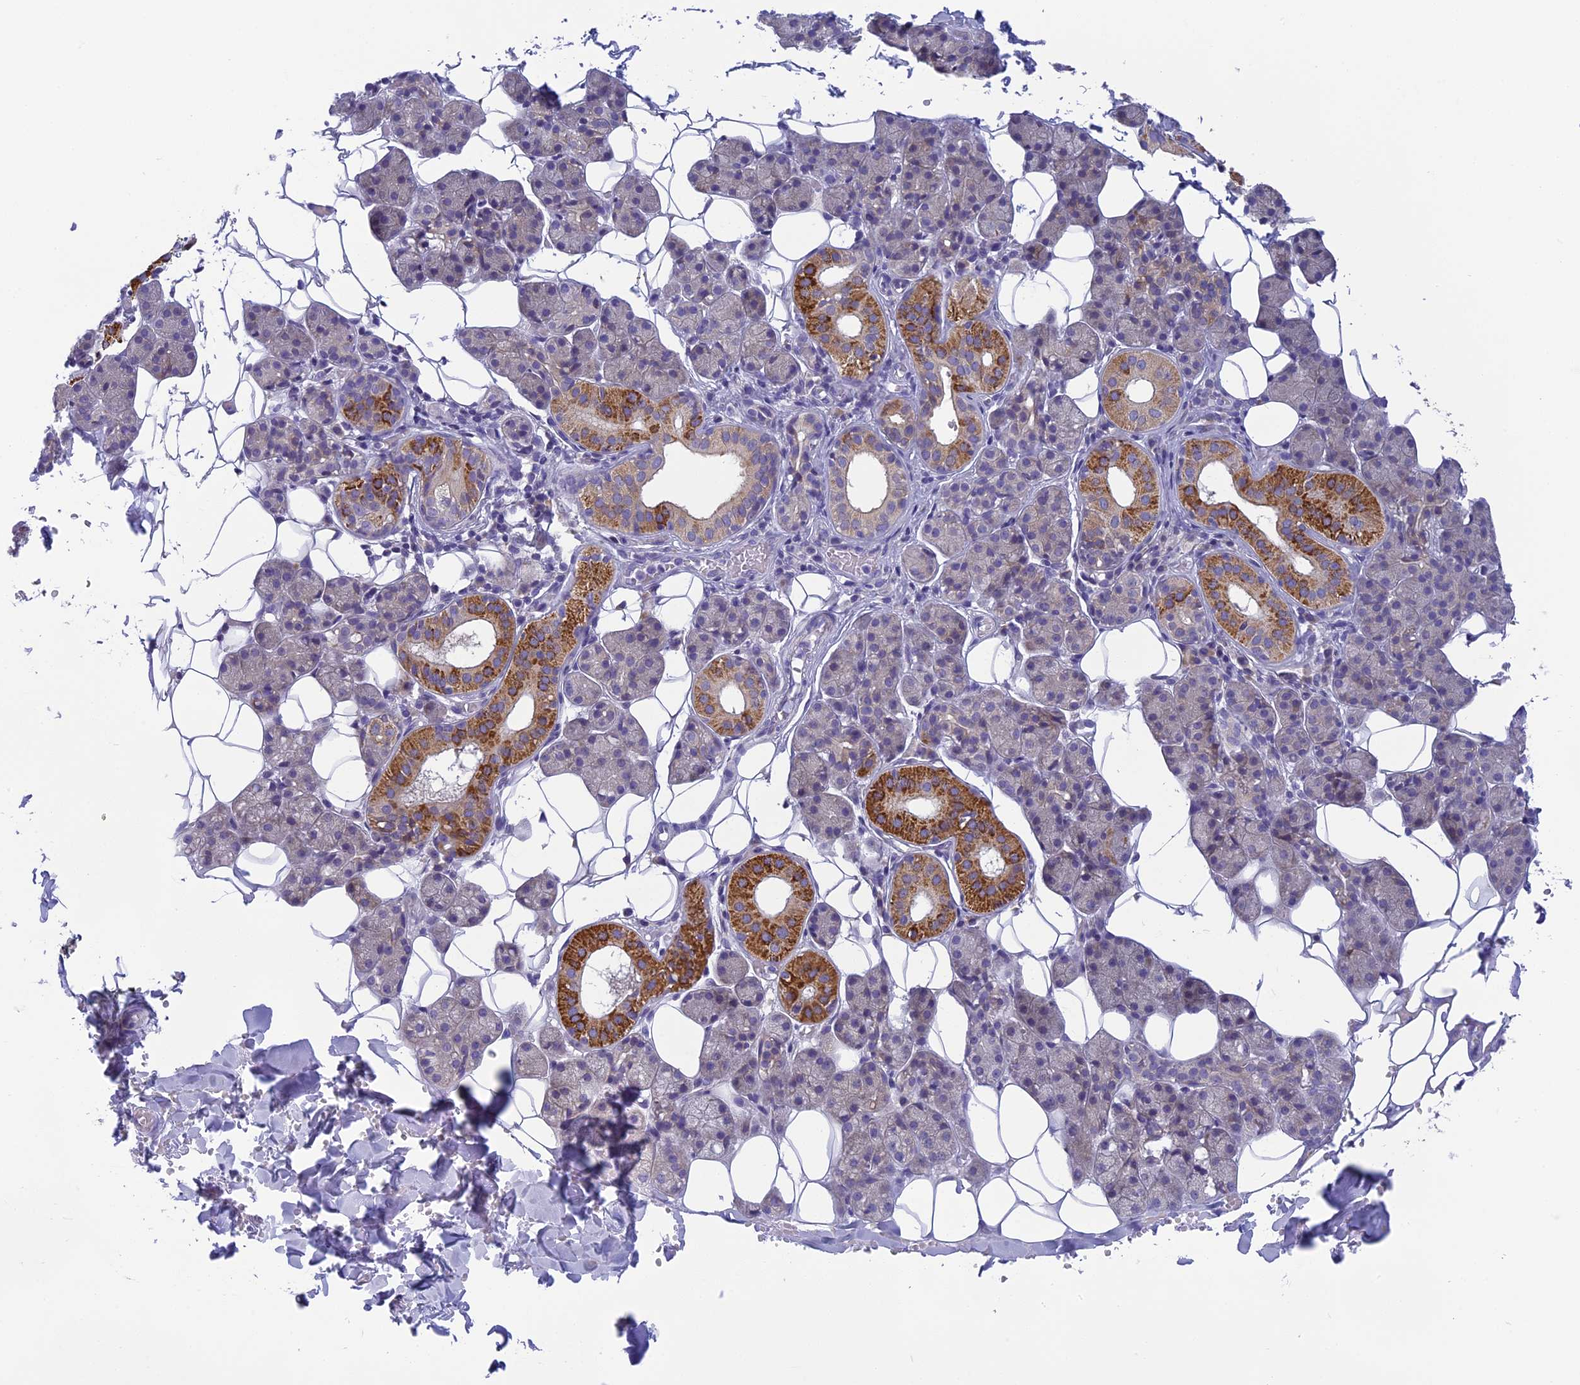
{"staining": {"intensity": "strong", "quantity": "<25%", "location": "cytoplasmic/membranous"}, "tissue": "salivary gland", "cell_type": "Glandular cells", "image_type": "normal", "snomed": [{"axis": "morphology", "description": "Normal tissue, NOS"}, {"axis": "topography", "description": "Salivary gland"}], "caption": "A histopathology image of salivary gland stained for a protein reveals strong cytoplasmic/membranous brown staining in glandular cells. (IHC, brightfield microscopy, high magnification).", "gene": "ARHGEF37", "patient": {"sex": "female", "age": 33}}